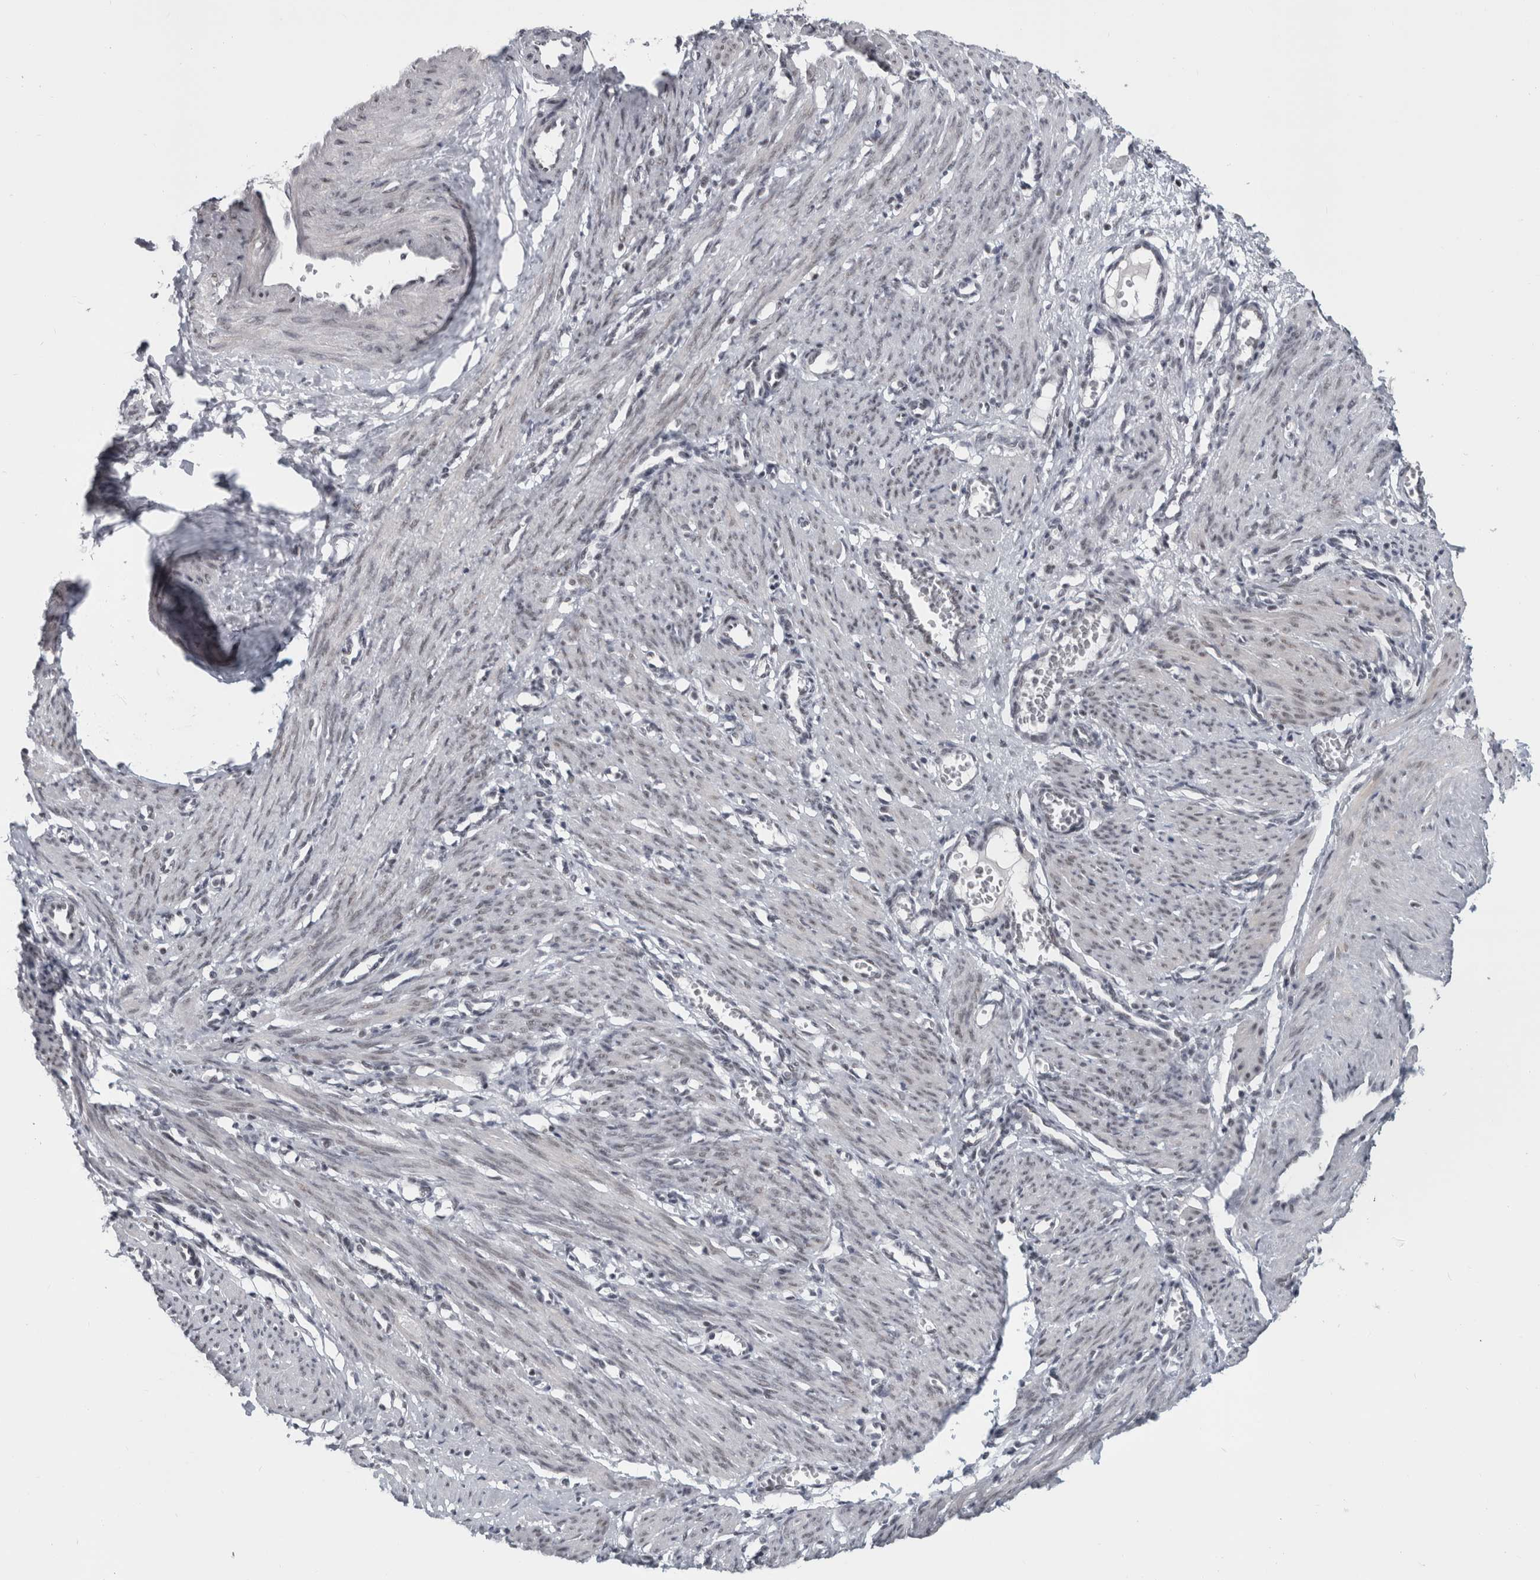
{"staining": {"intensity": "weak", "quantity": "<25%", "location": "nuclear"}, "tissue": "smooth muscle", "cell_type": "Smooth muscle cells", "image_type": "normal", "snomed": [{"axis": "morphology", "description": "Normal tissue, NOS"}, {"axis": "topography", "description": "Endometrium"}], "caption": "A histopathology image of smooth muscle stained for a protein displays no brown staining in smooth muscle cells. The staining is performed using DAB (3,3'-diaminobenzidine) brown chromogen with nuclei counter-stained in using hematoxylin.", "gene": "ARID4B", "patient": {"sex": "female", "age": 33}}